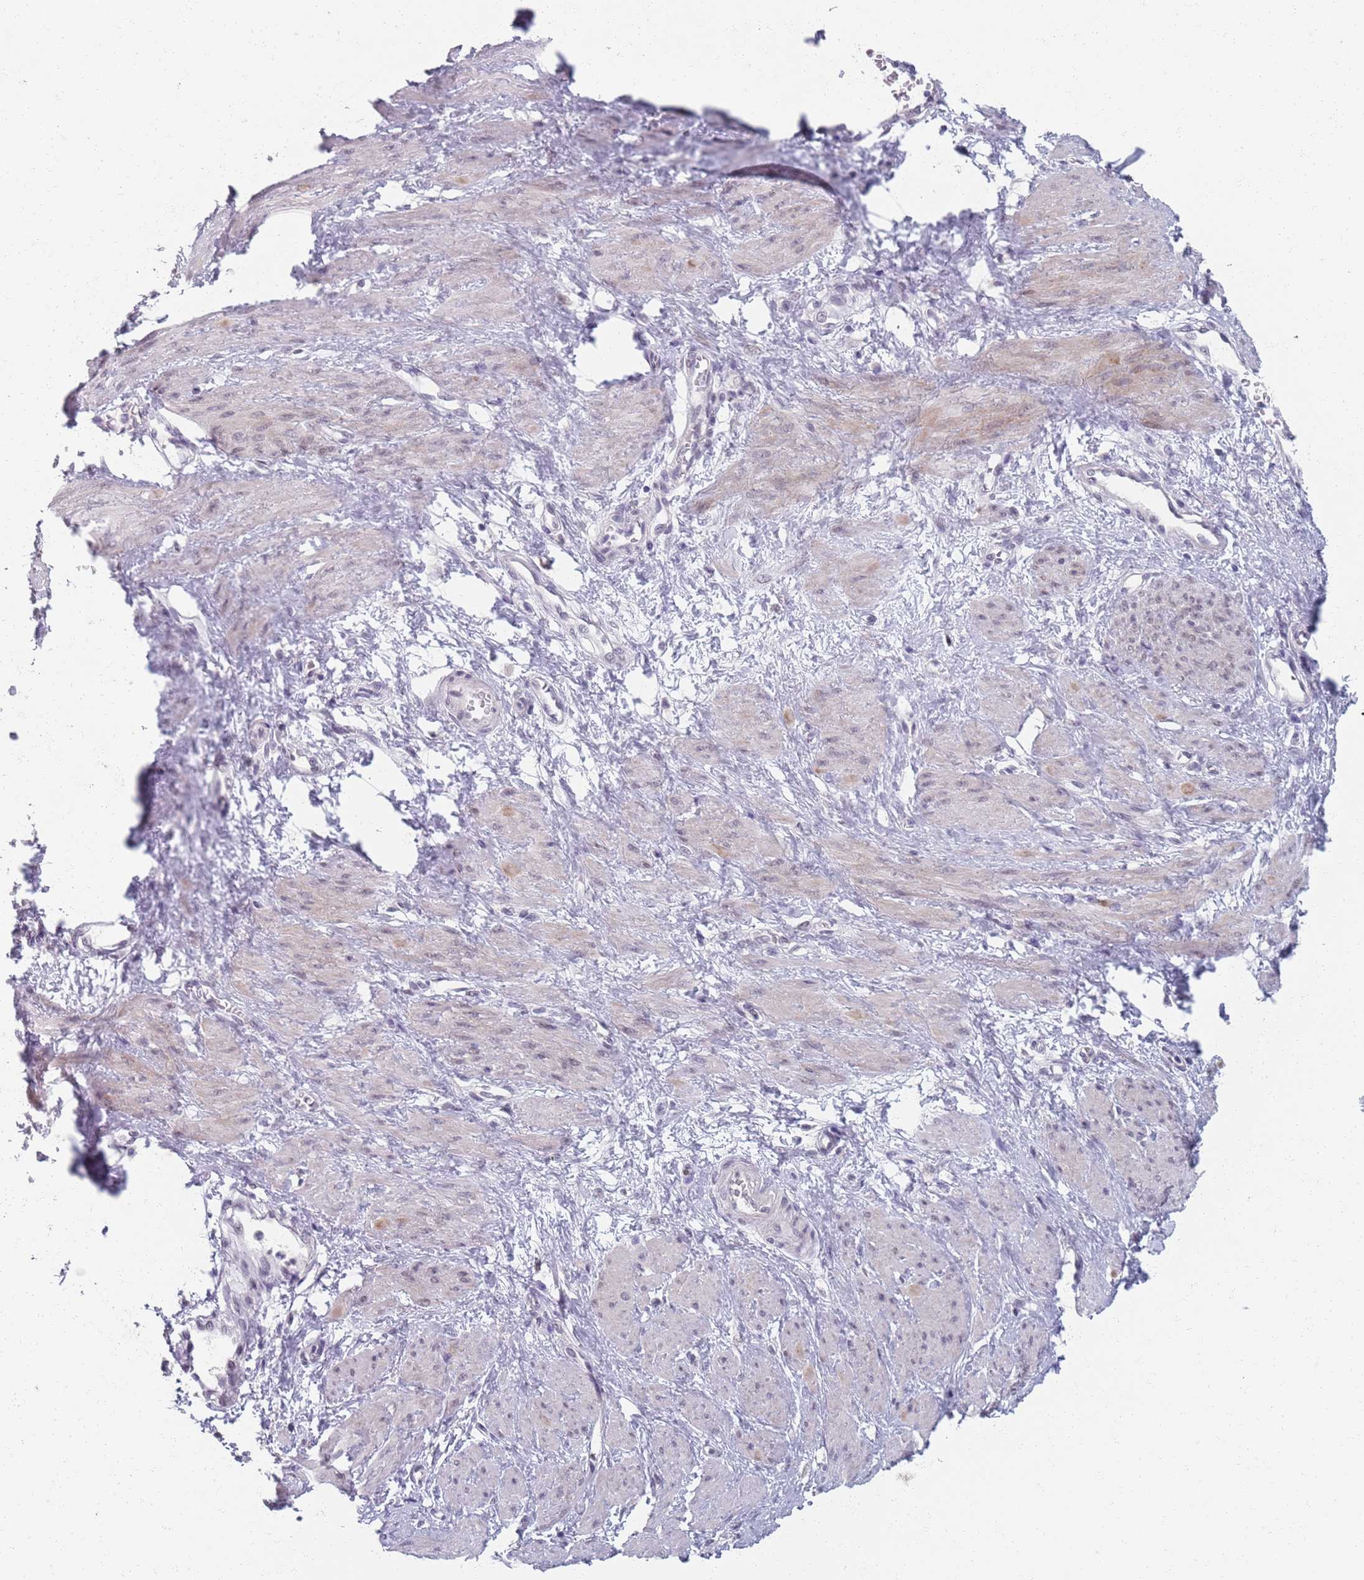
{"staining": {"intensity": "weak", "quantity": "<25%", "location": "cytoplasmic/membranous,nuclear"}, "tissue": "smooth muscle", "cell_type": "Smooth muscle cells", "image_type": "normal", "snomed": [{"axis": "morphology", "description": "Normal tissue, NOS"}, {"axis": "topography", "description": "Smooth muscle"}, {"axis": "topography", "description": "Uterus"}], "caption": "Smooth muscle stained for a protein using immunohistochemistry (IHC) shows no expression smooth muscle cells.", "gene": "SAMD1", "patient": {"sex": "female", "age": 39}}